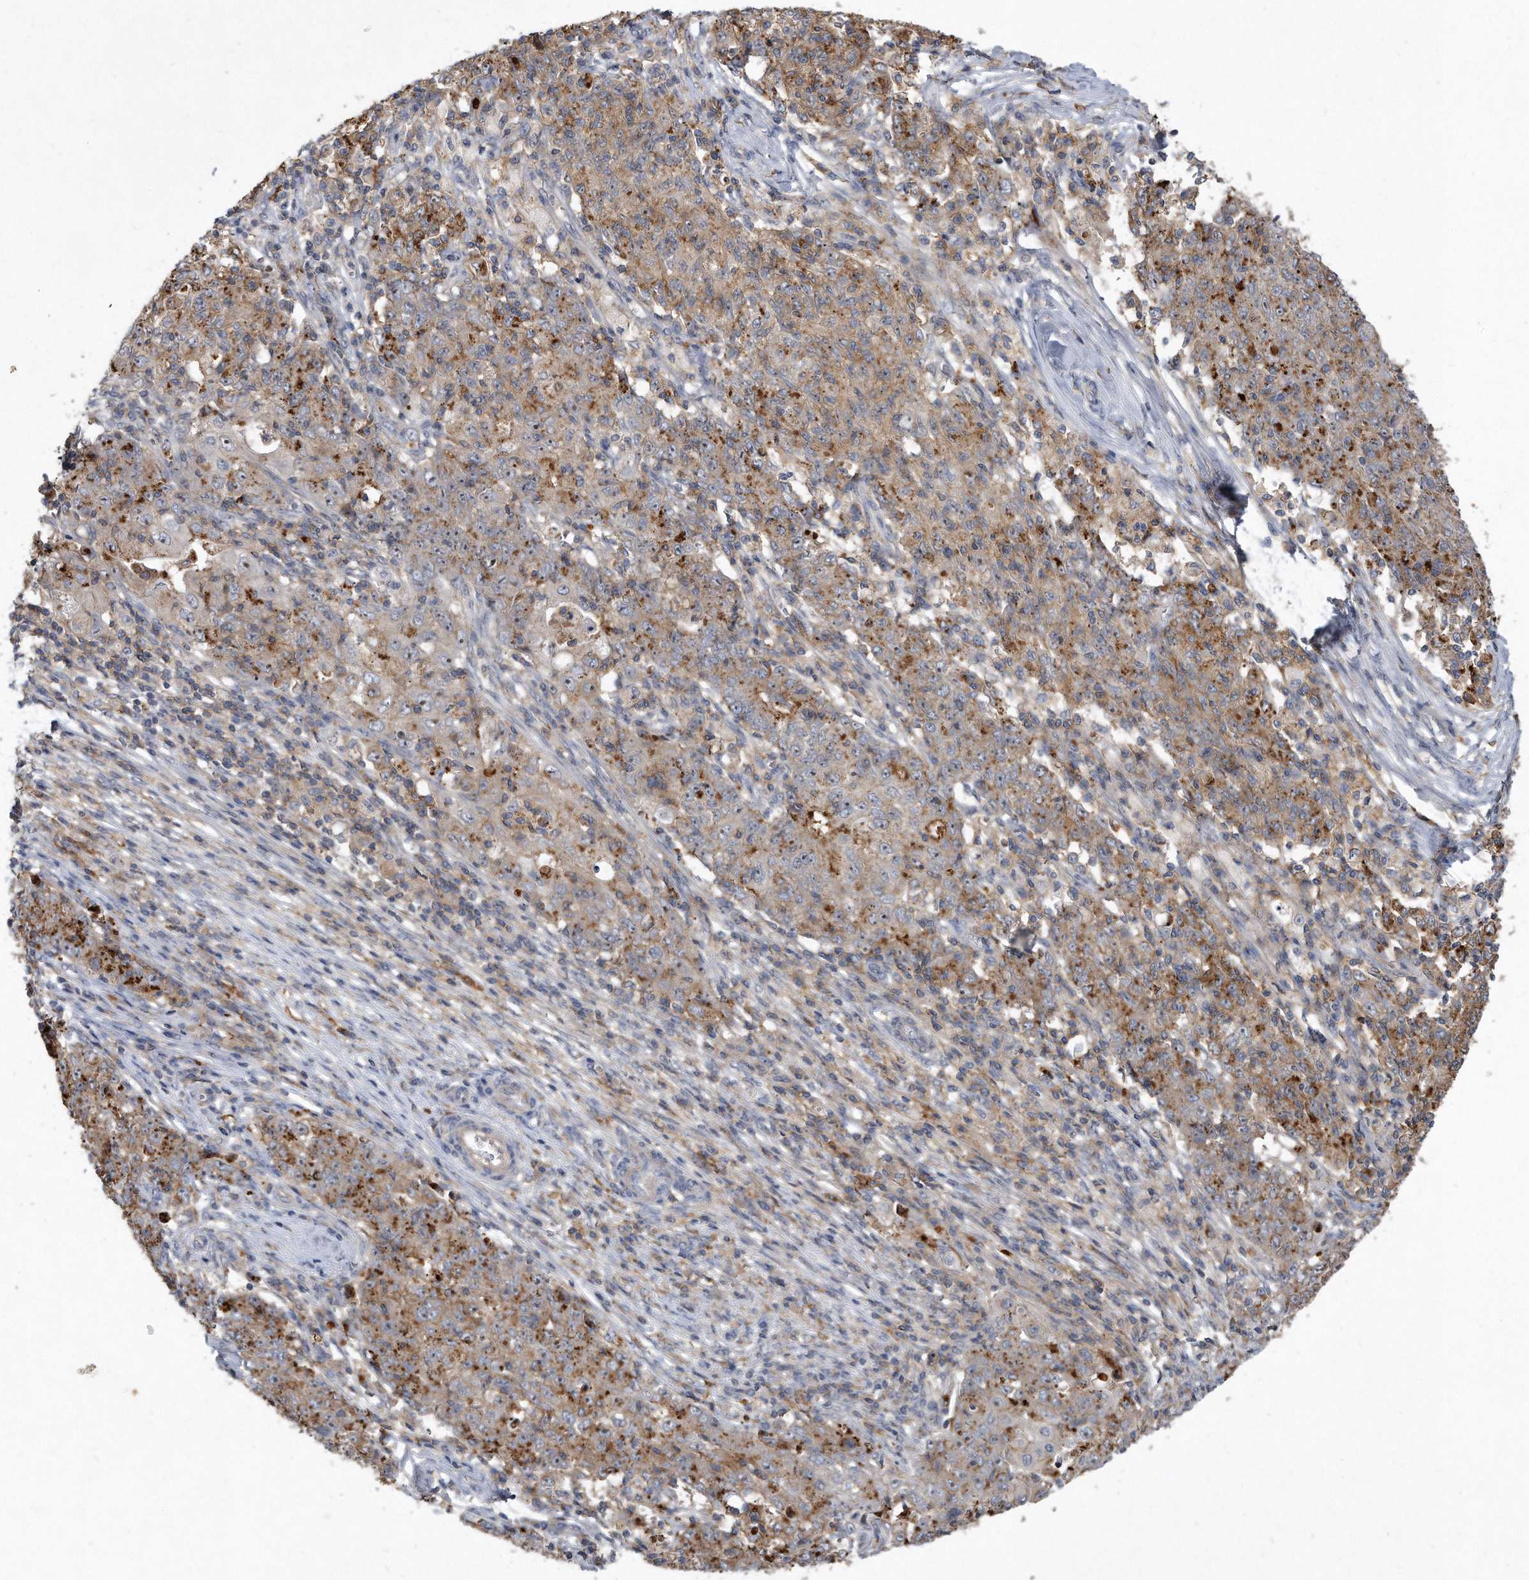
{"staining": {"intensity": "moderate", "quantity": ">75%", "location": "cytoplasmic/membranous"}, "tissue": "ovarian cancer", "cell_type": "Tumor cells", "image_type": "cancer", "snomed": [{"axis": "morphology", "description": "Carcinoma, endometroid"}, {"axis": "topography", "description": "Ovary"}], "caption": "High-magnification brightfield microscopy of ovarian cancer stained with DAB (brown) and counterstained with hematoxylin (blue). tumor cells exhibit moderate cytoplasmic/membranous positivity is appreciated in about>75% of cells.", "gene": "PGBD2", "patient": {"sex": "female", "age": 42}}